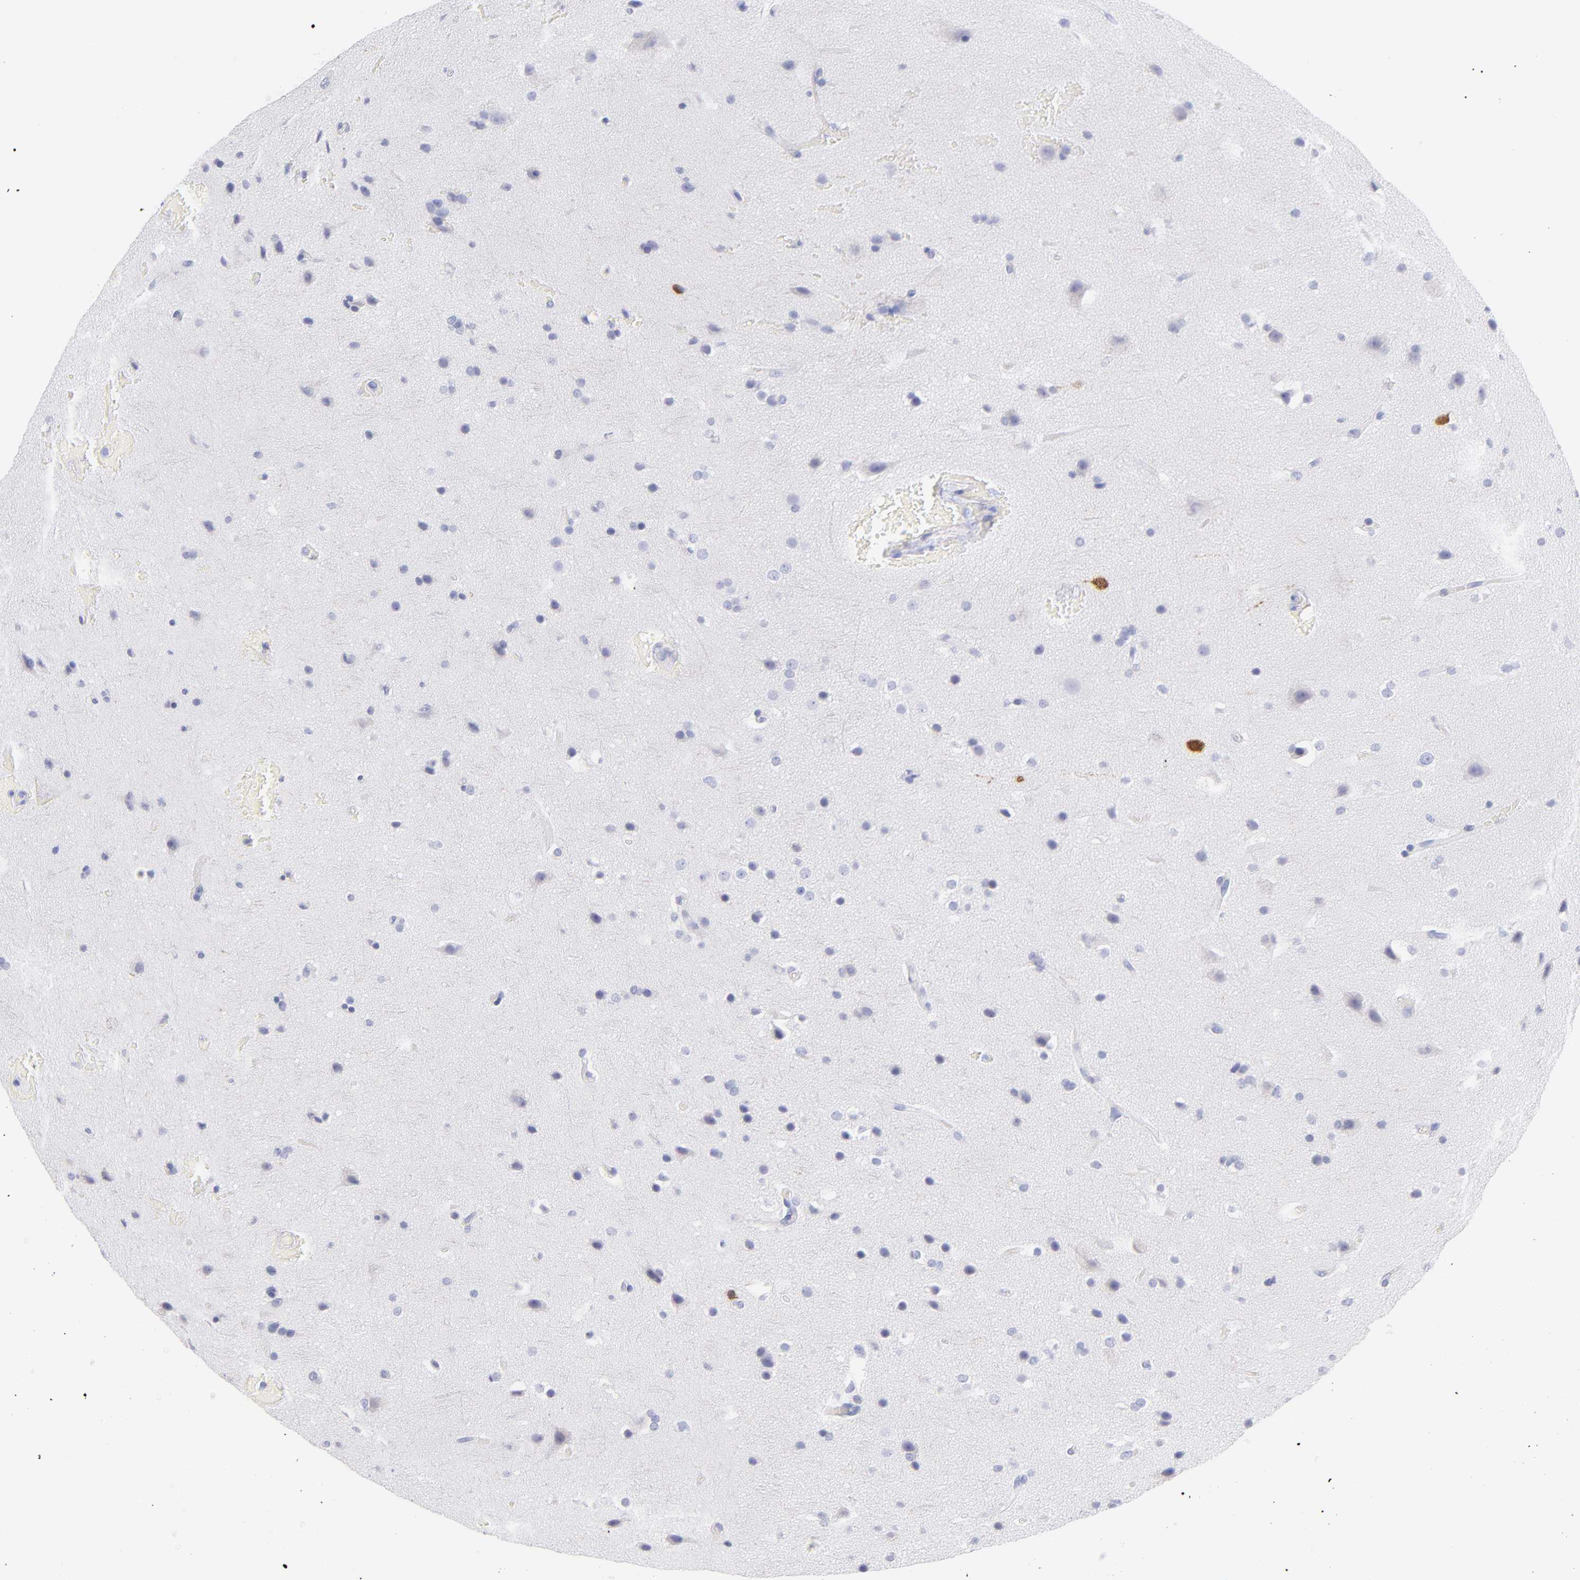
{"staining": {"intensity": "negative", "quantity": "none", "location": "none"}, "tissue": "glioma", "cell_type": "Tumor cells", "image_type": "cancer", "snomed": [{"axis": "morphology", "description": "Glioma, malignant, Low grade"}, {"axis": "topography", "description": "Cerebral cortex"}], "caption": "IHC image of neoplastic tissue: human malignant glioma (low-grade) stained with DAB (3,3'-diaminobenzidine) displays no significant protein positivity in tumor cells.", "gene": "SCGN", "patient": {"sex": "female", "age": 47}}